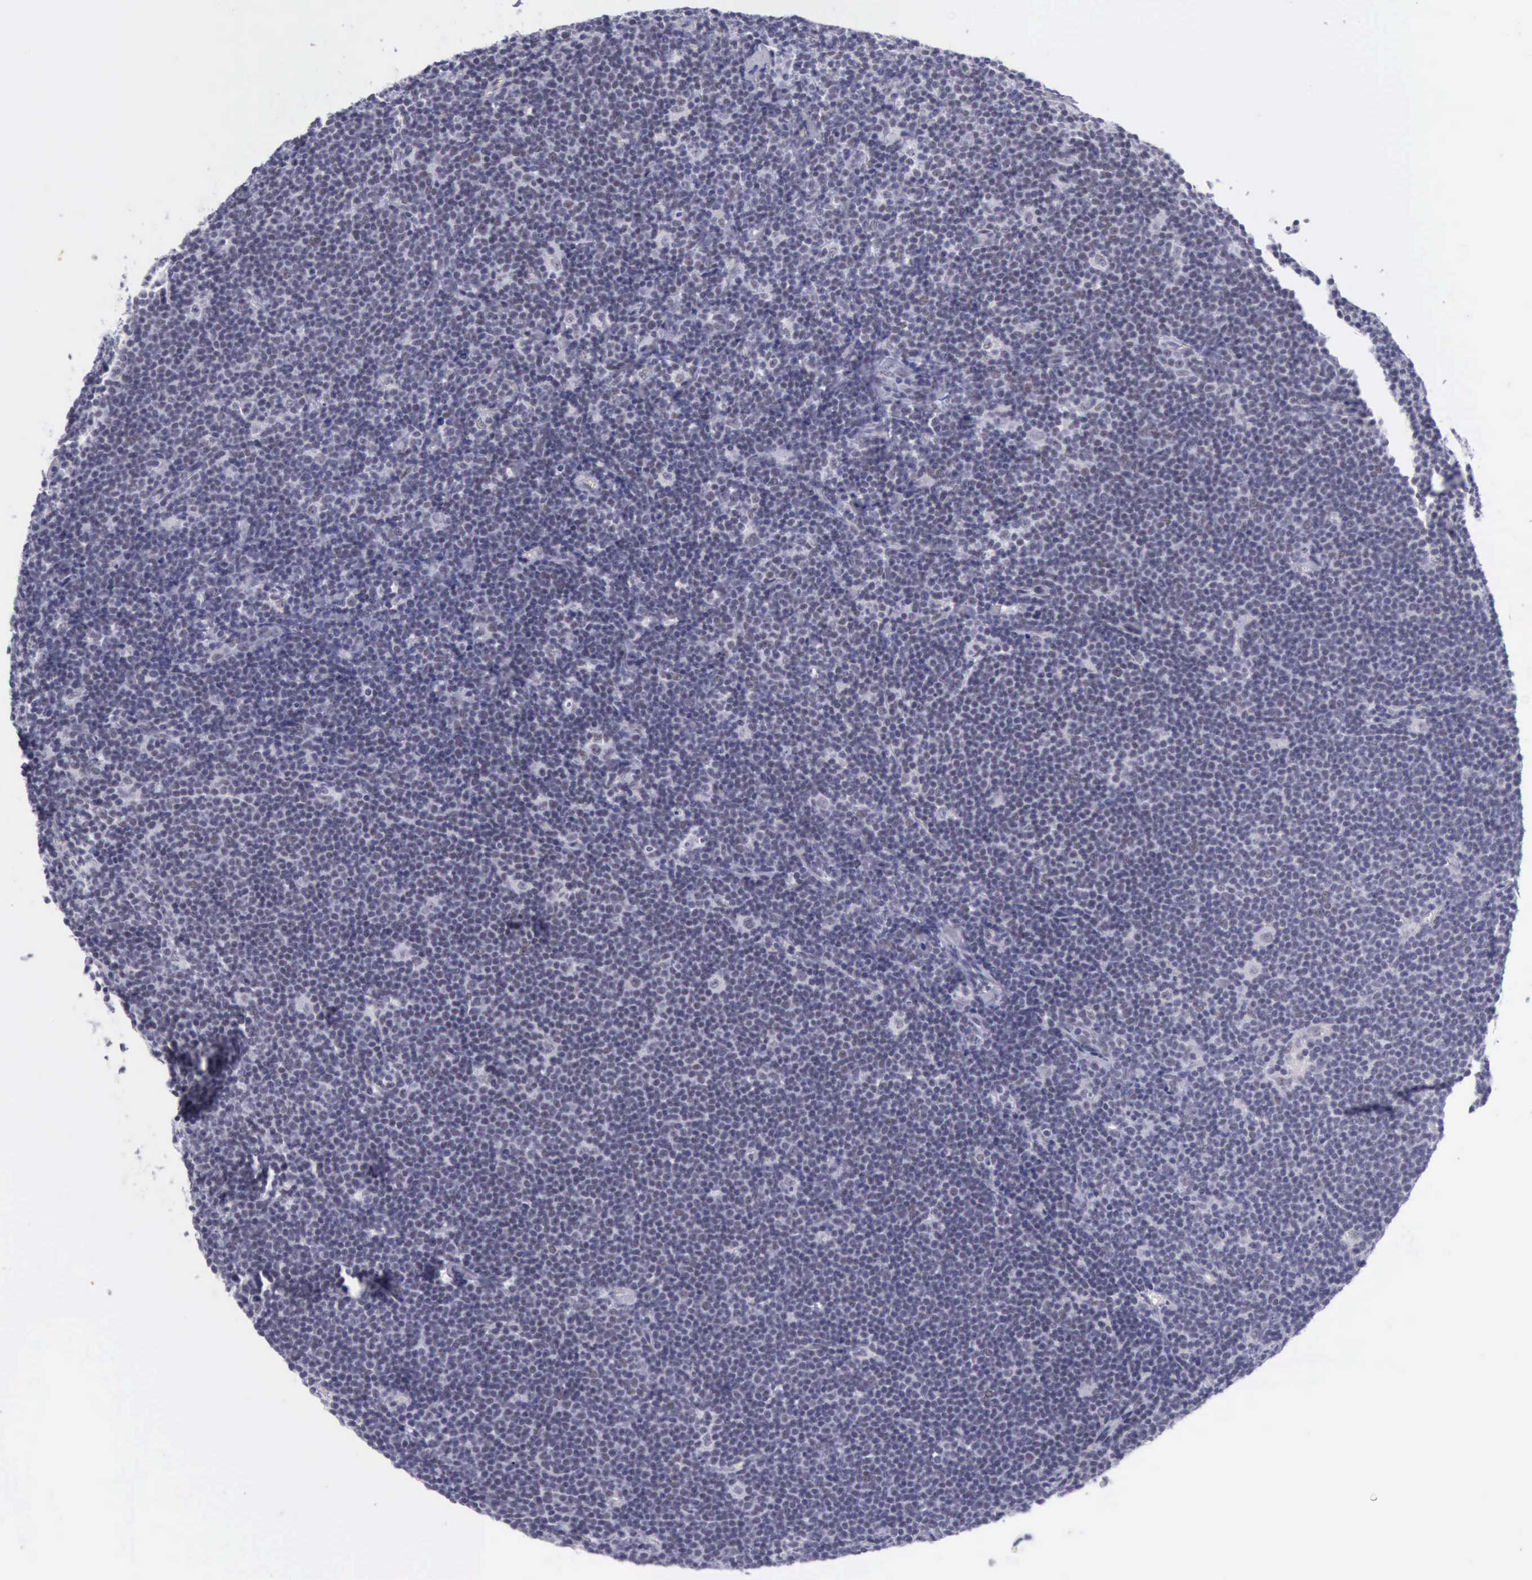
{"staining": {"intensity": "weak", "quantity": "25%-75%", "location": "nuclear"}, "tissue": "lymphoma", "cell_type": "Tumor cells", "image_type": "cancer", "snomed": [{"axis": "morphology", "description": "Malignant lymphoma, non-Hodgkin's type, Low grade"}, {"axis": "topography", "description": "Lymph node"}], "caption": "High-magnification brightfield microscopy of lymphoma stained with DAB (3,3'-diaminobenzidine) (brown) and counterstained with hematoxylin (blue). tumor cells exhibit weak nuclear positivity is appreciated in approximately25%-75% of cells. (DAB (3,3'-diaminobenzidine) IHC, brown staining for protein, blue staining for nuclei).", "gene": "EP300", "patient": {"sex": "male", "age": 65}}